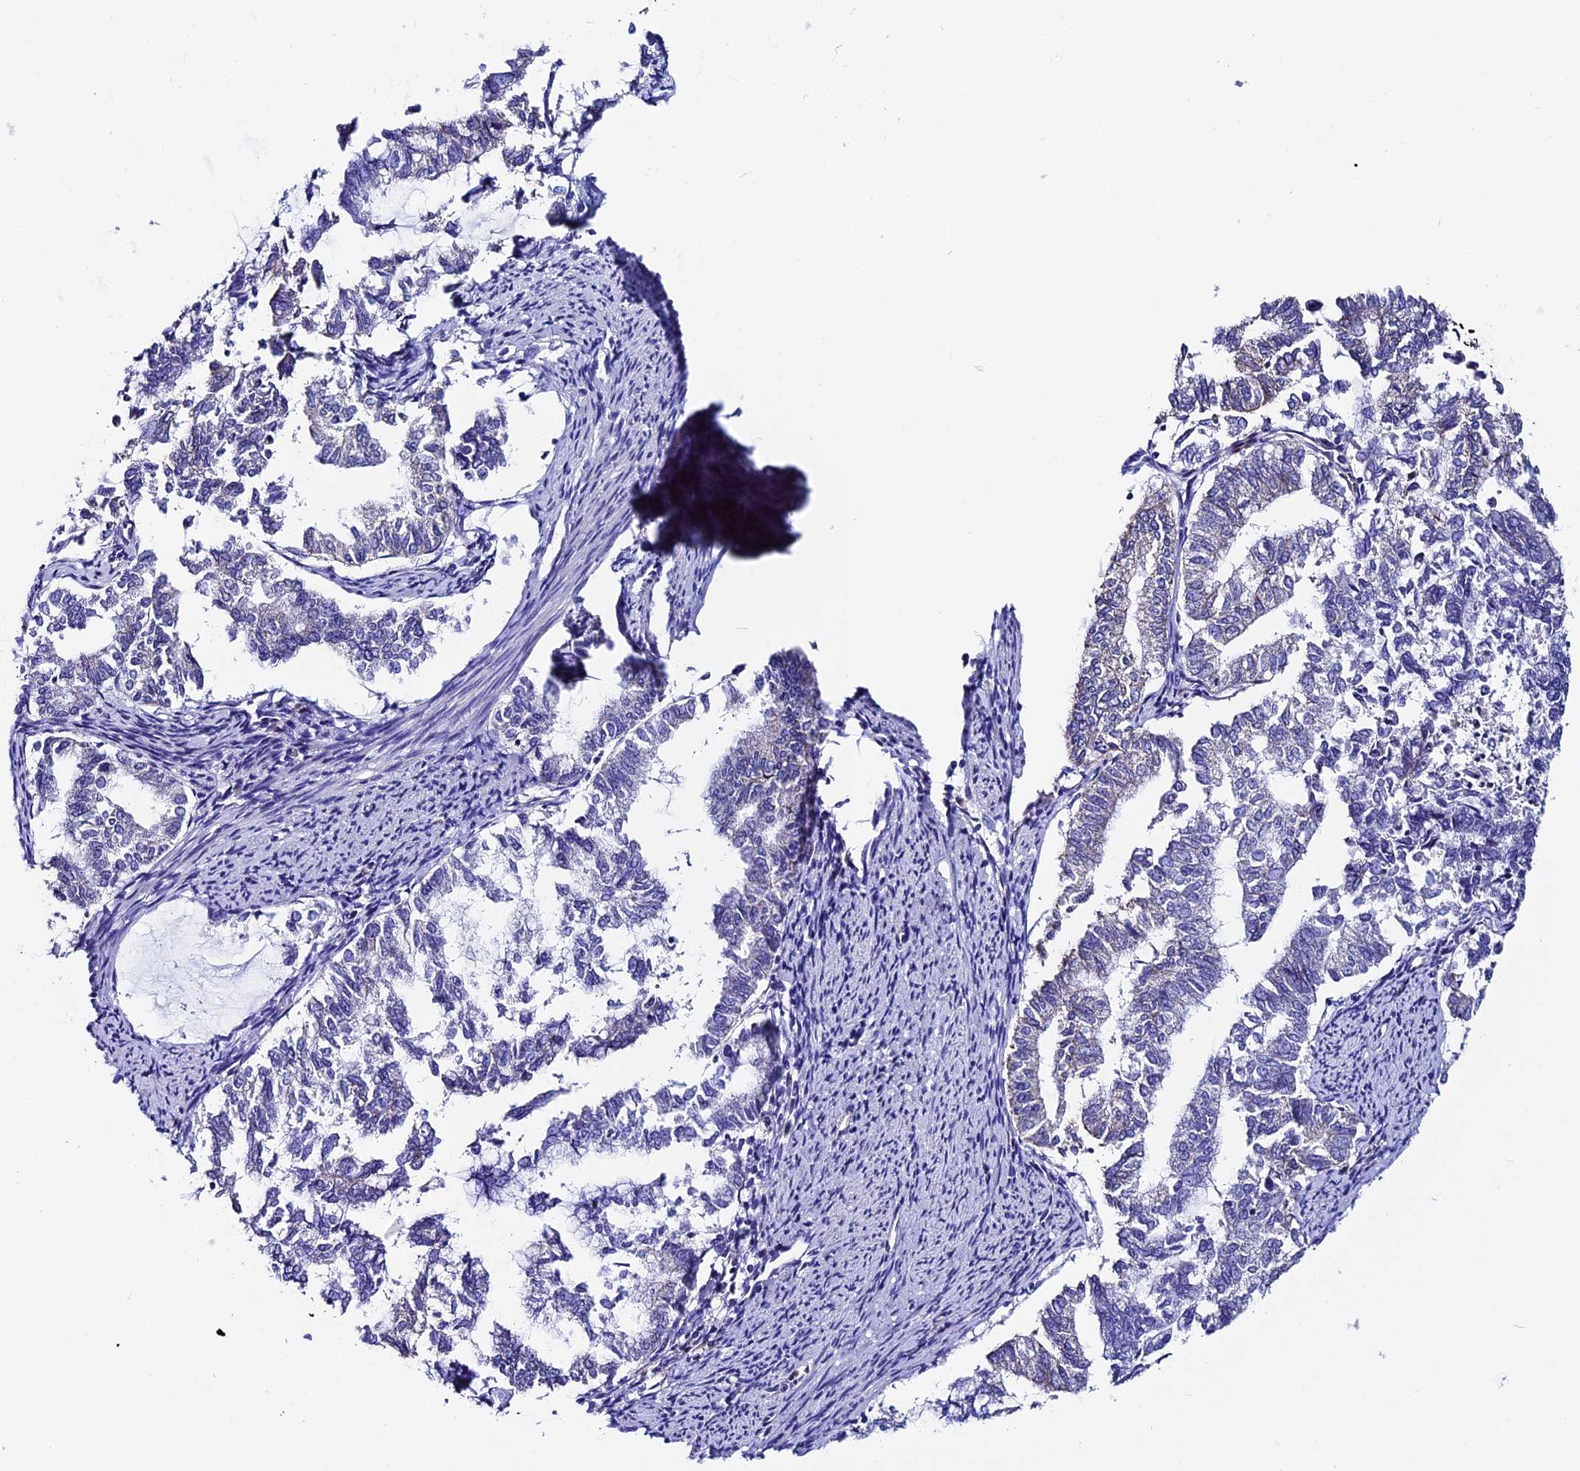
{"staining": {"intensity": "negative", "quantity": "none", "location": "none"}, "tissue": "endometrial cancer", "cell_type": "Tumor cells", "image_type": "cancer", "snomed": [{"axis": "morphology", "description": "Adenocarcinoma, NOS"}, {"axis": "topography", "description": "Endometrium"}], "caption": "Adenocarcinoma (endometrial) stained for a protein using immunohistochemistry (IHC) demonstrates no staining tumor cells.", "gene": "COMTD1", "patient": {"sex": "female", "age": 79}}